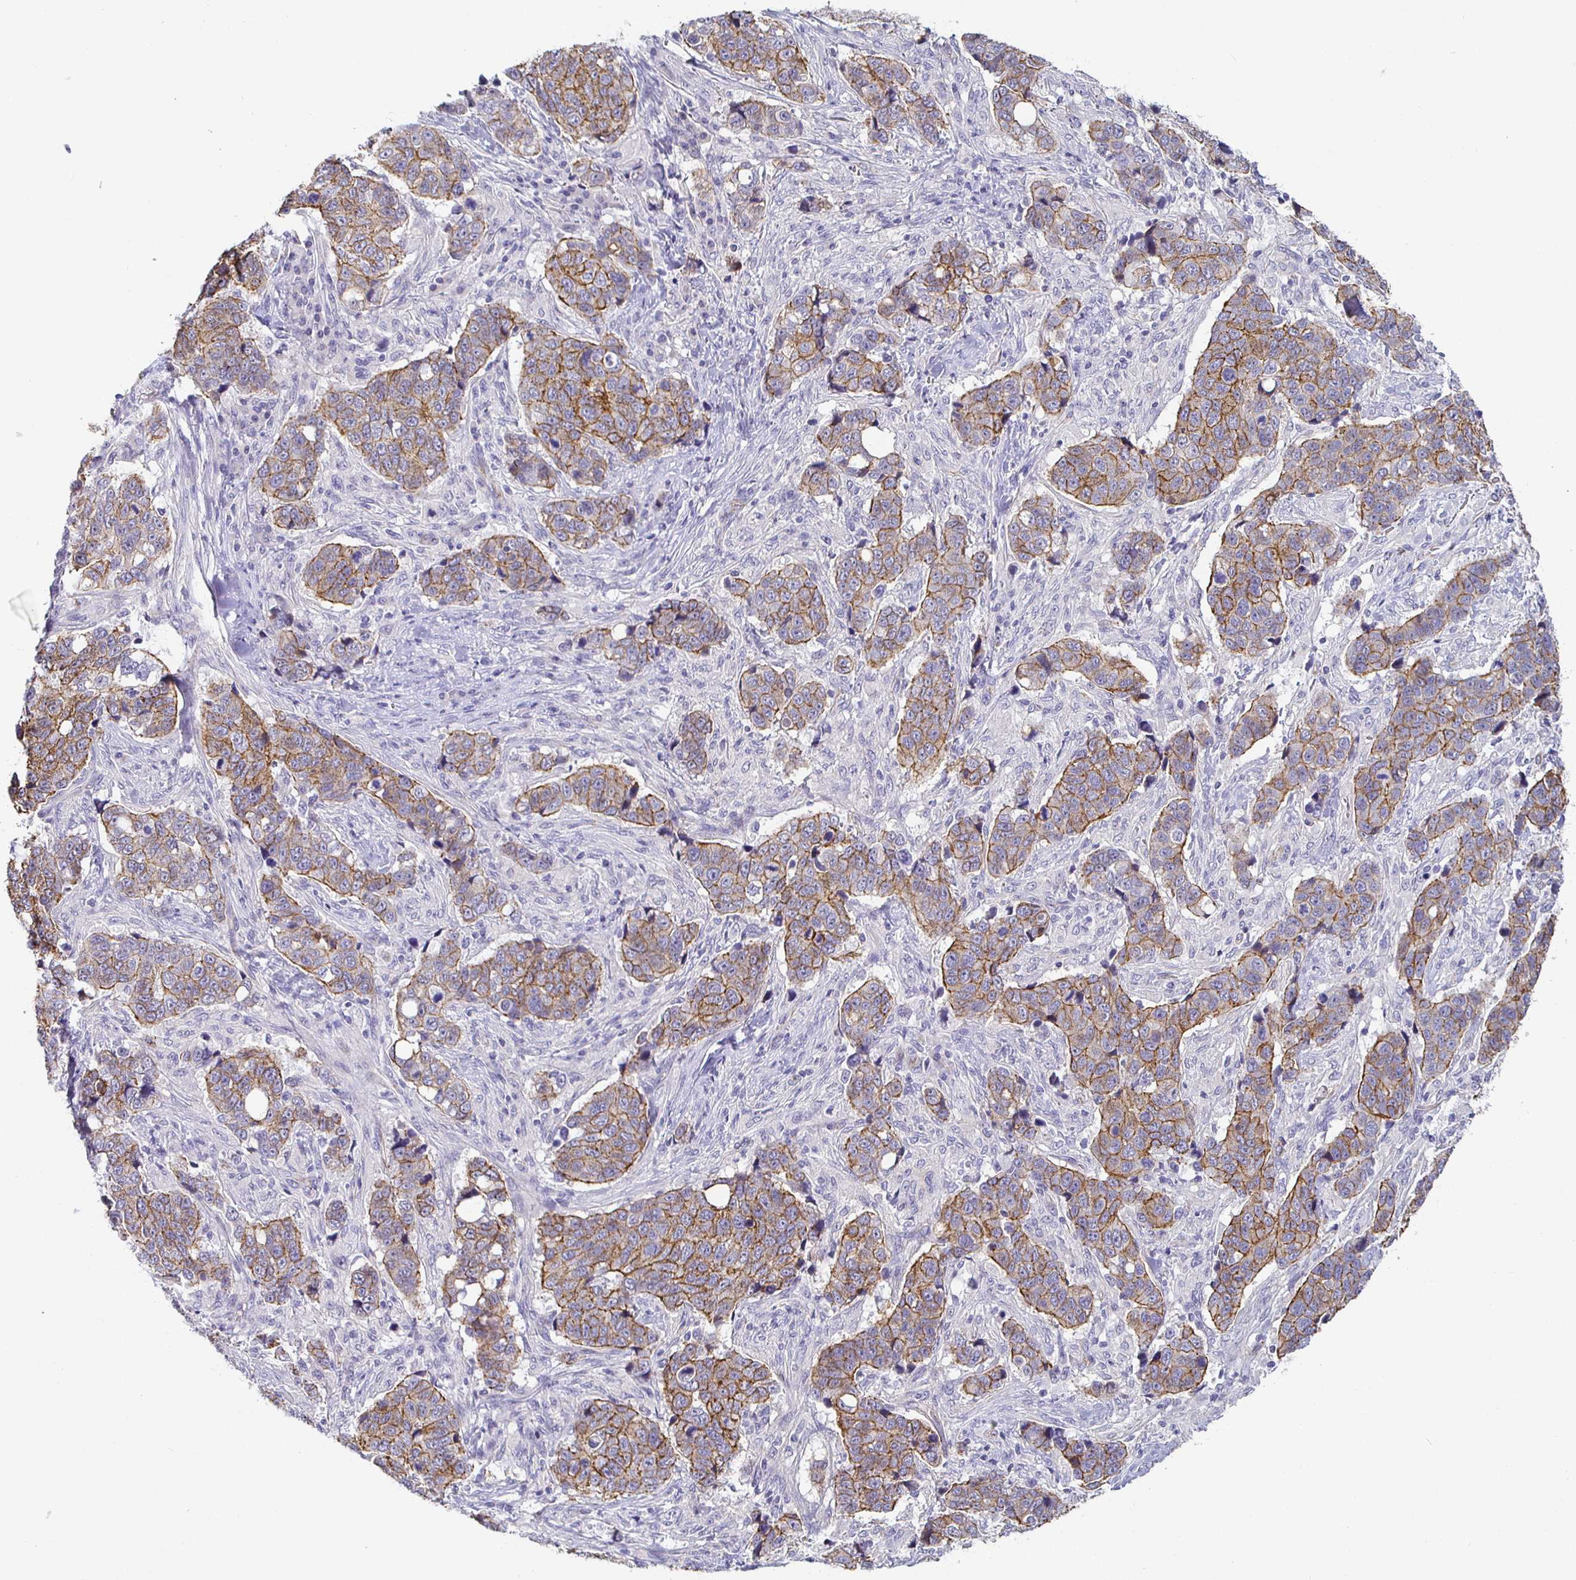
{"staining": {"intensity": "moderate", "quantity": ">75%", "location": "cytoplasmic/membranous"}, "tissue": "lung cancer", "cell_type": "Tumor cells", "image_type": "cancer", "snomed": [{"axis": "morphology", "description": "Squamous cell carcinoma, NOS"}, {"axis": "topography", "description": "Lymph node"}, {"axis": "topography", "description": "Lung"}], "caption": "Immunohistochemistry staining of squamous cell carcinoma (lung), which demonstrates medium levels of moderate cytoplasmic/membranous positivity in approximately >75% of tumor cells indicating moderate cytoplasmic/membranous protein expression. The staining was performed using DAB (3,3'-diaminobenzidine) (brown) for protein detection and nuclei were counterstained in hematoxylin (blue).", "gene": "PIWIL3", "patient": {"sex": "male", "age": 61}}